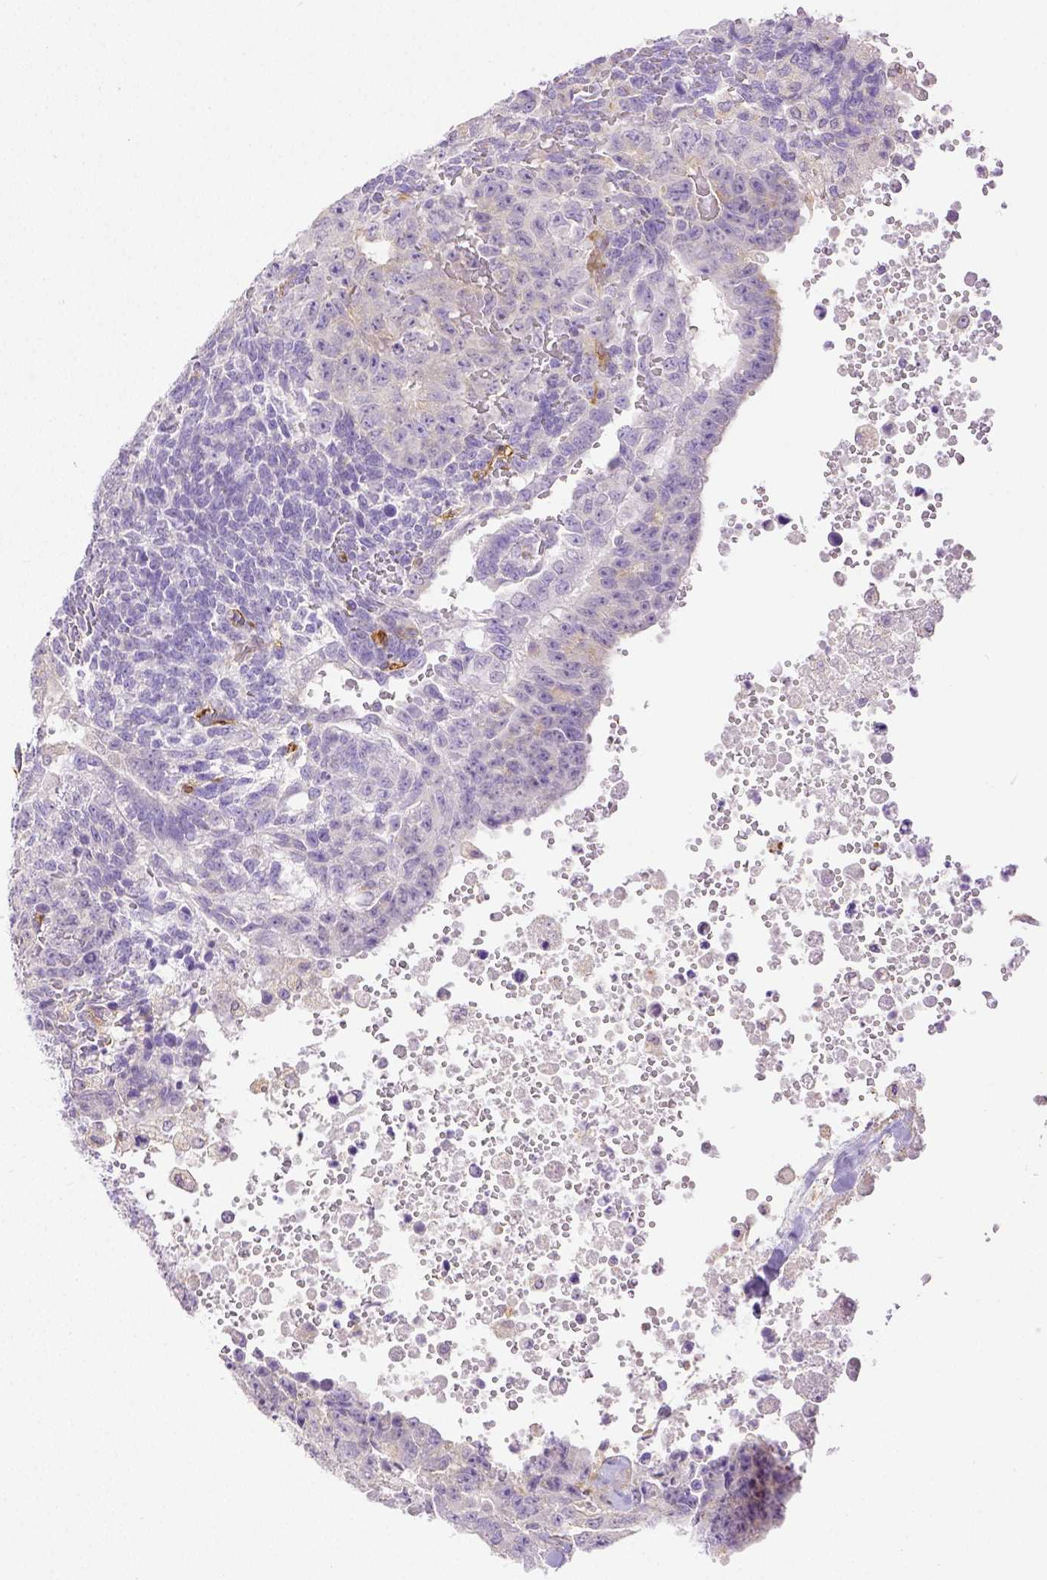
{"staining": {"intensity": "negative", "quantity": "none", "location": "none"}, "tissue": "testis cancer", "cell_type": "Tumor cells", "image_type": "cancer", "snomed": [{"axis": "morphology", "description": "Carcinoma, Embryonal, NOS"}, {"axis": "topography", "description": "Testis"}], "caption": "This is an IHC image of testis cancer (embryonal carcinoma). There is no staining in tumor cells.", "gene": "THY1", "patient": {"sex": "male", "age": 24}}